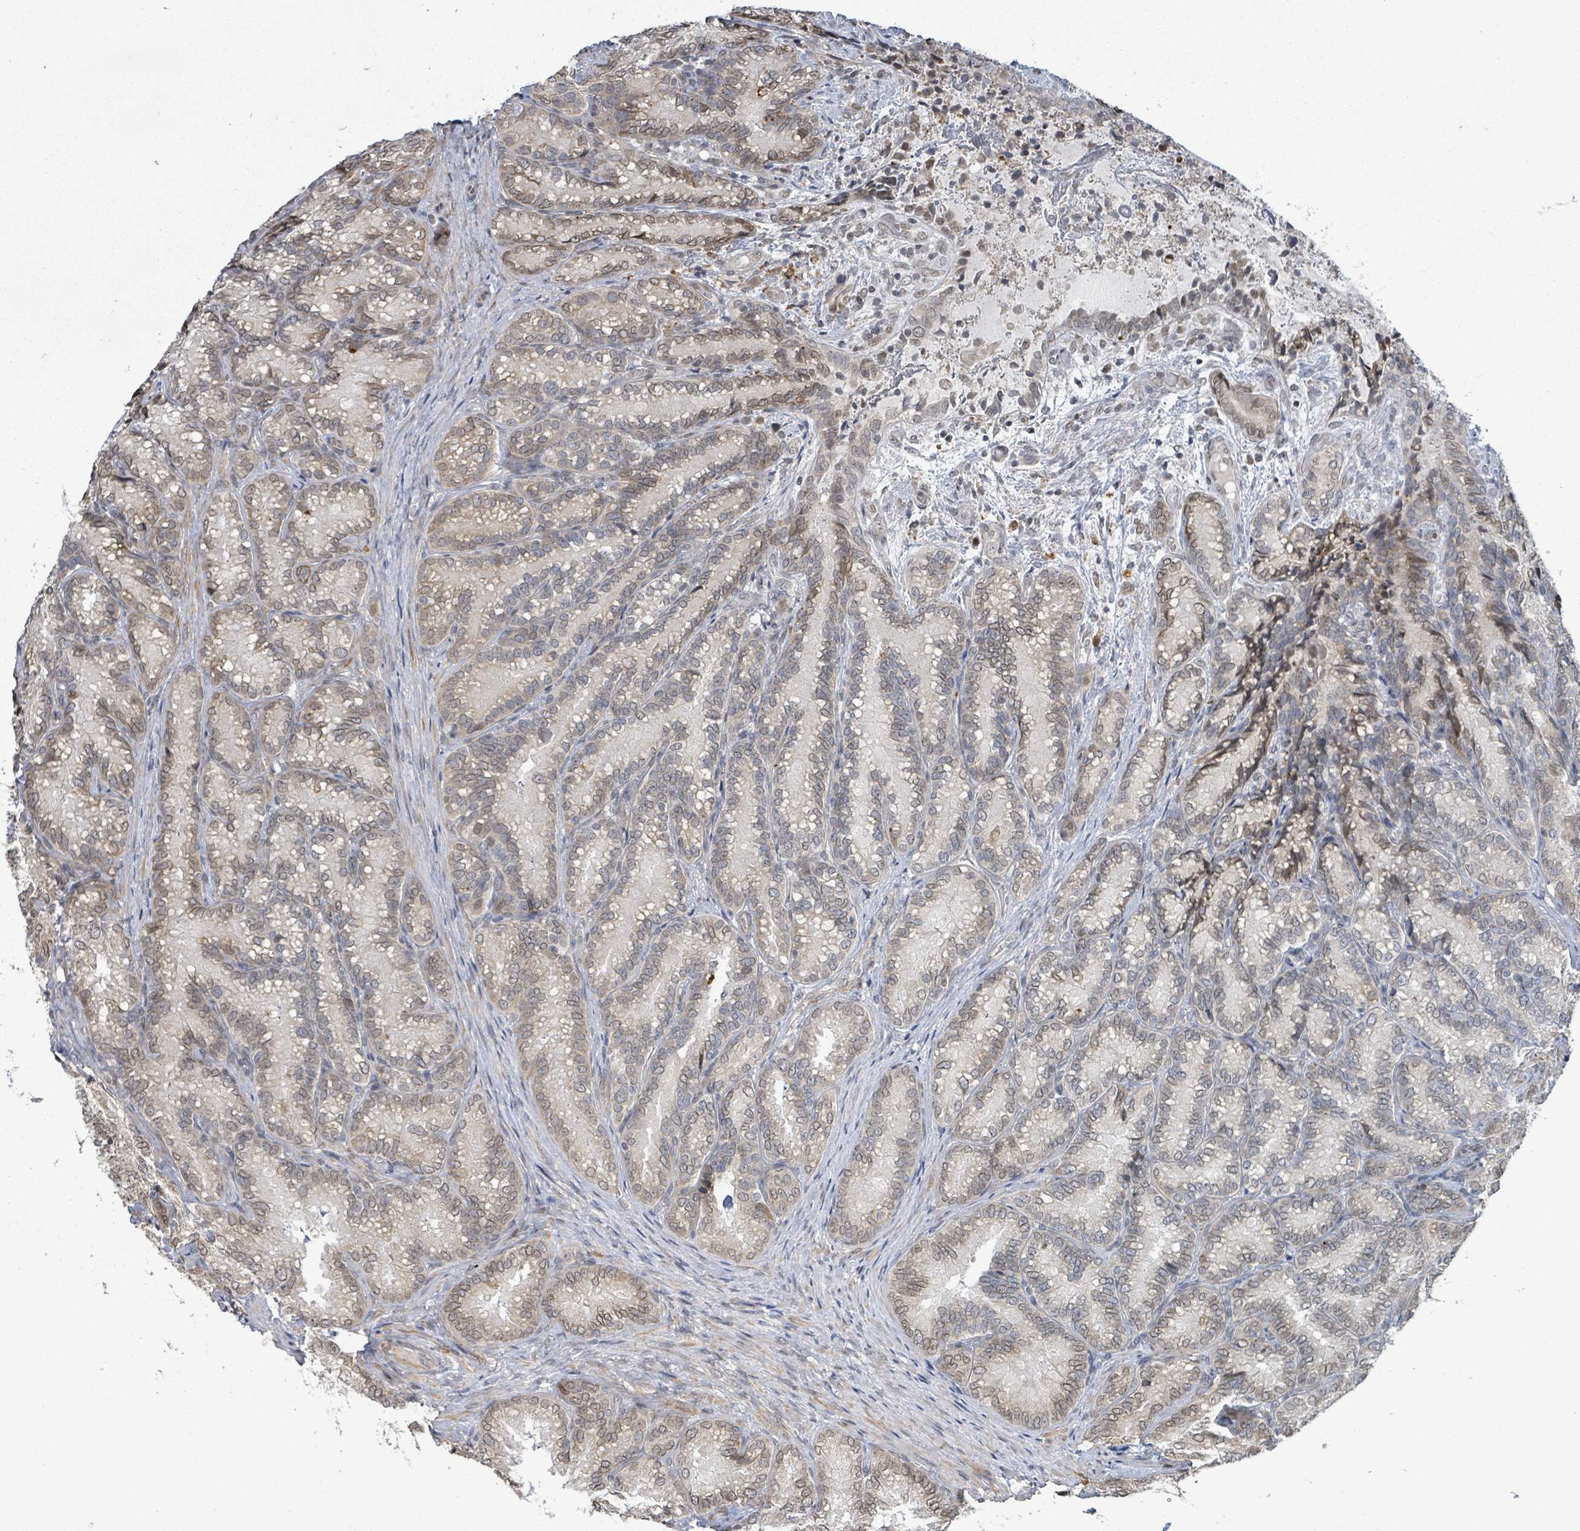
{"staining": {"intensity": "weak", "quantity": "25%-75%", "location": "nuclear"}, "tissue": "seminal vesicle", "cell_type": "Glandular cells", "image_type": "normal", "snomed": [{"axis": "morphology", "description": "Normal tissue, NOS"}, {"axis": "topography", "description": "Seminal veicle"}], "caption": "A brown stain highlights weak nuclear positivity of a protein in glandular cells of benign seminal vesicle. (DAB IHC, brown staining for protein, blue staining for nuclei).", "gene": "SBF2", "patient": {"sex": "male", "age": 58}}